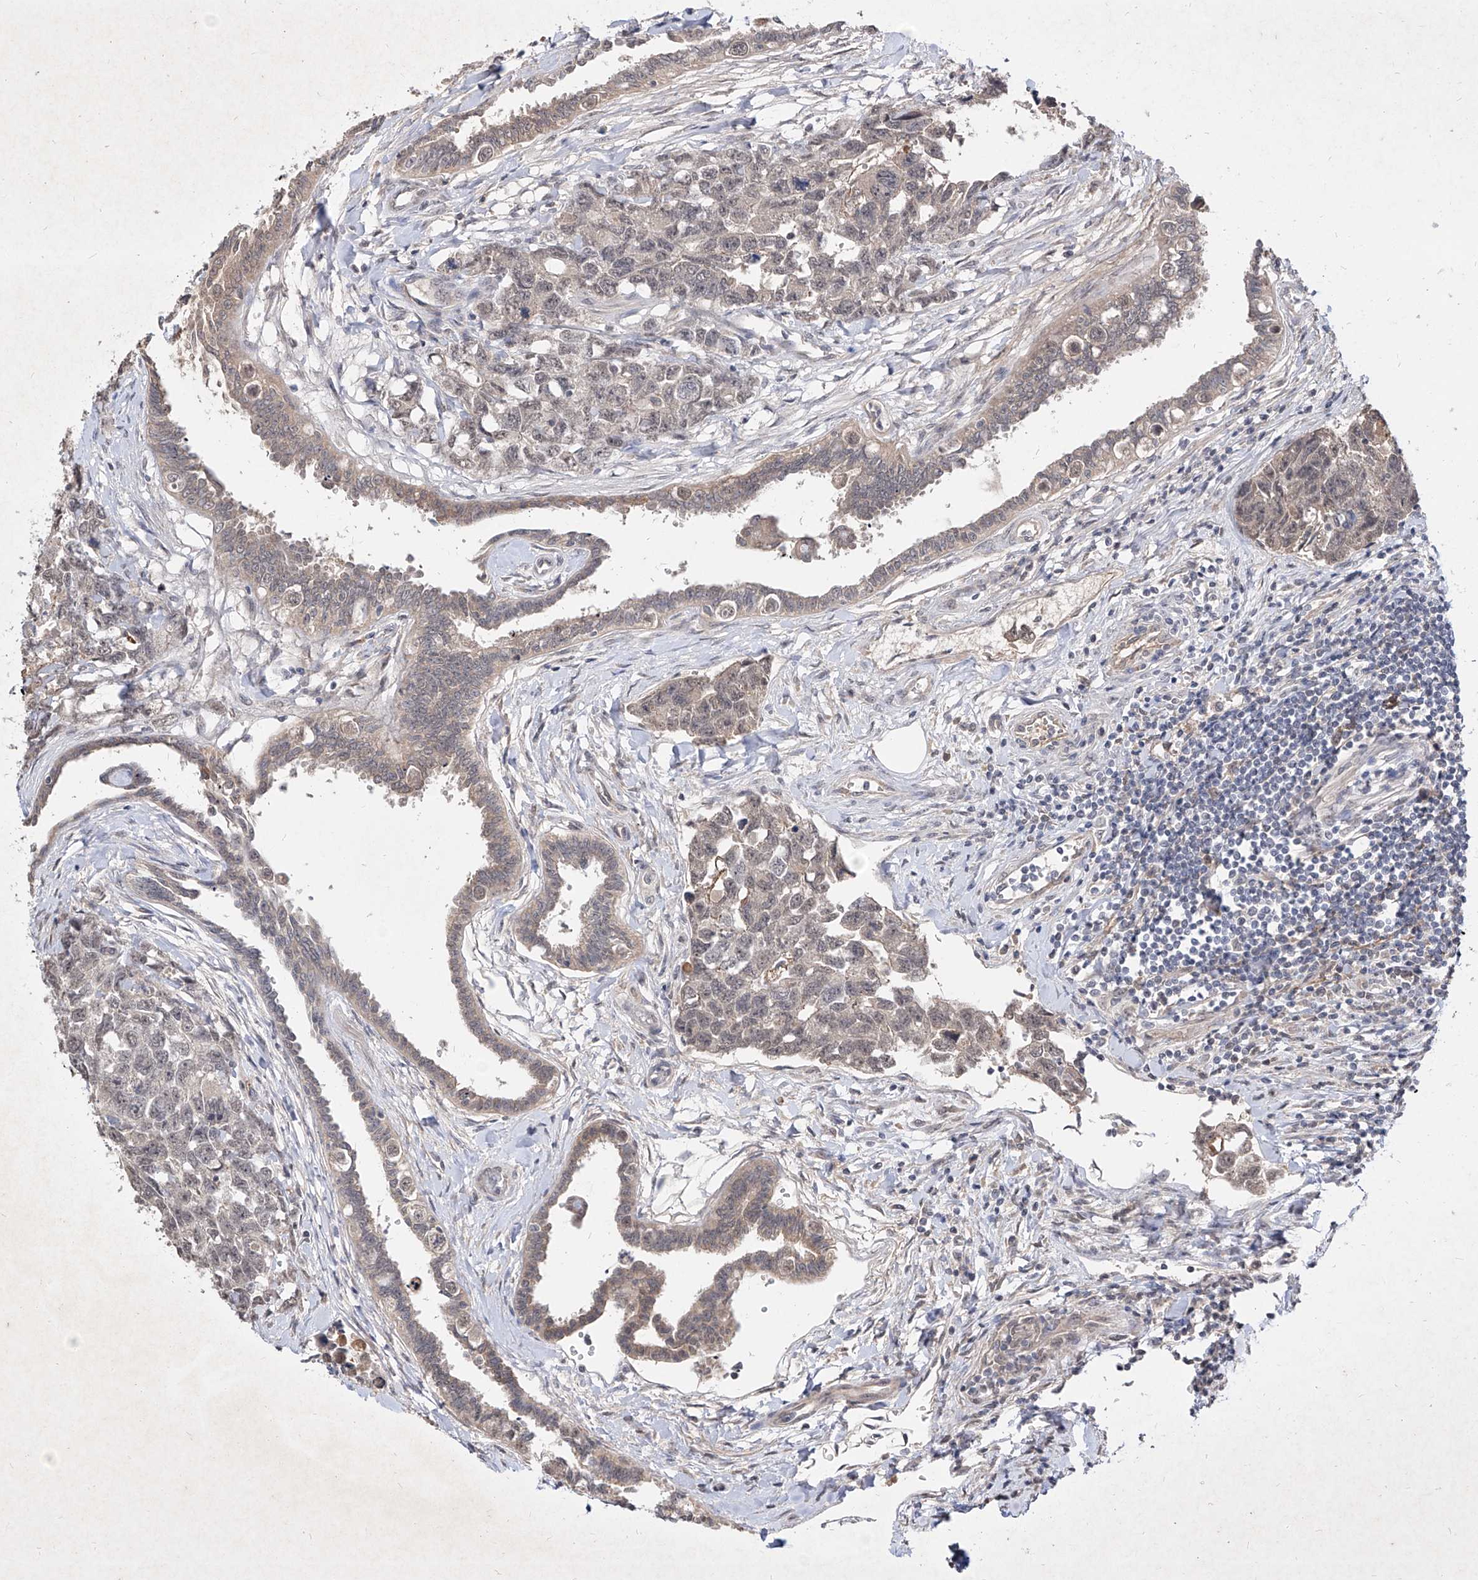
{"staining": {"intensity": "negative", "quantity": "none", "location": "none"}, "tissue": "testis cancer", "cell_type": "Tumor cells", "image_type": "cancer", "snomed": [{"axis": "morphology", "description": "Carcinoma, Embryonal, NOS"}, {"axis": "topography", "description": "Testis"}], "caption": "Photomicrograph shows no significant protein positivity in tumor cells of testis cancer (embryonal carcinoma).", "gene": "C4A", "patient": {"sex": "male", "age": 31}}